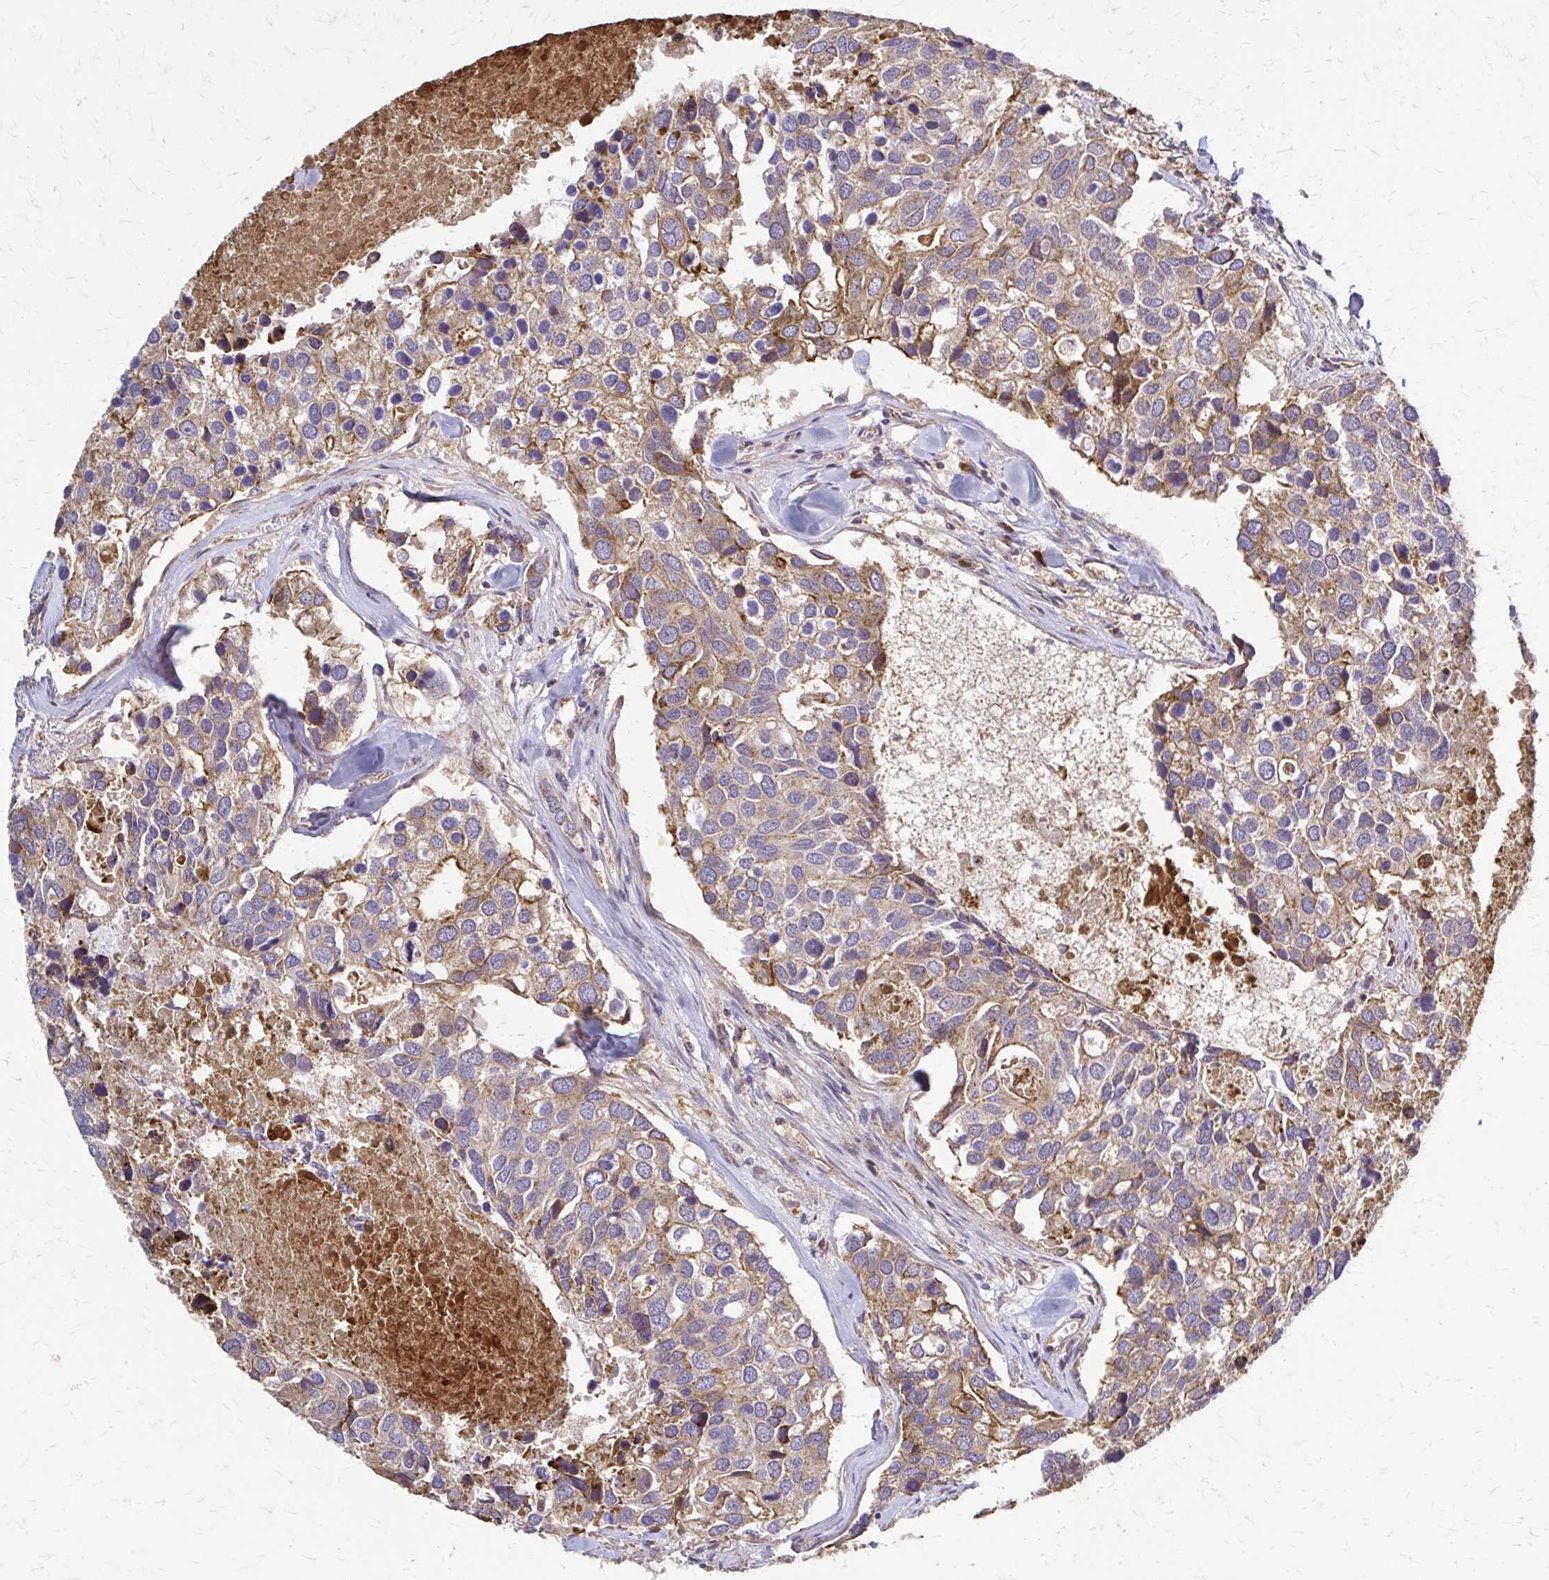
{"staining": {"intensity": "weak", "quantity": ">75%", "location": "cytoplasmic/membranous"}, "tissue": "breast cancer", "cell_type": "Tumor cells", "image_type": "cancer", "snomed": [{"axis": "morphology", "description": "Duct carcinoma"}, {"axis": "topography", "description": "Breast"}], "caption": "Human breast cancer (intraductal carcinoma) stained with a protein marker shows weak staining in tumor cells.", "gene": "EEF2", "patient": {"sex": "female", "age": 83}}